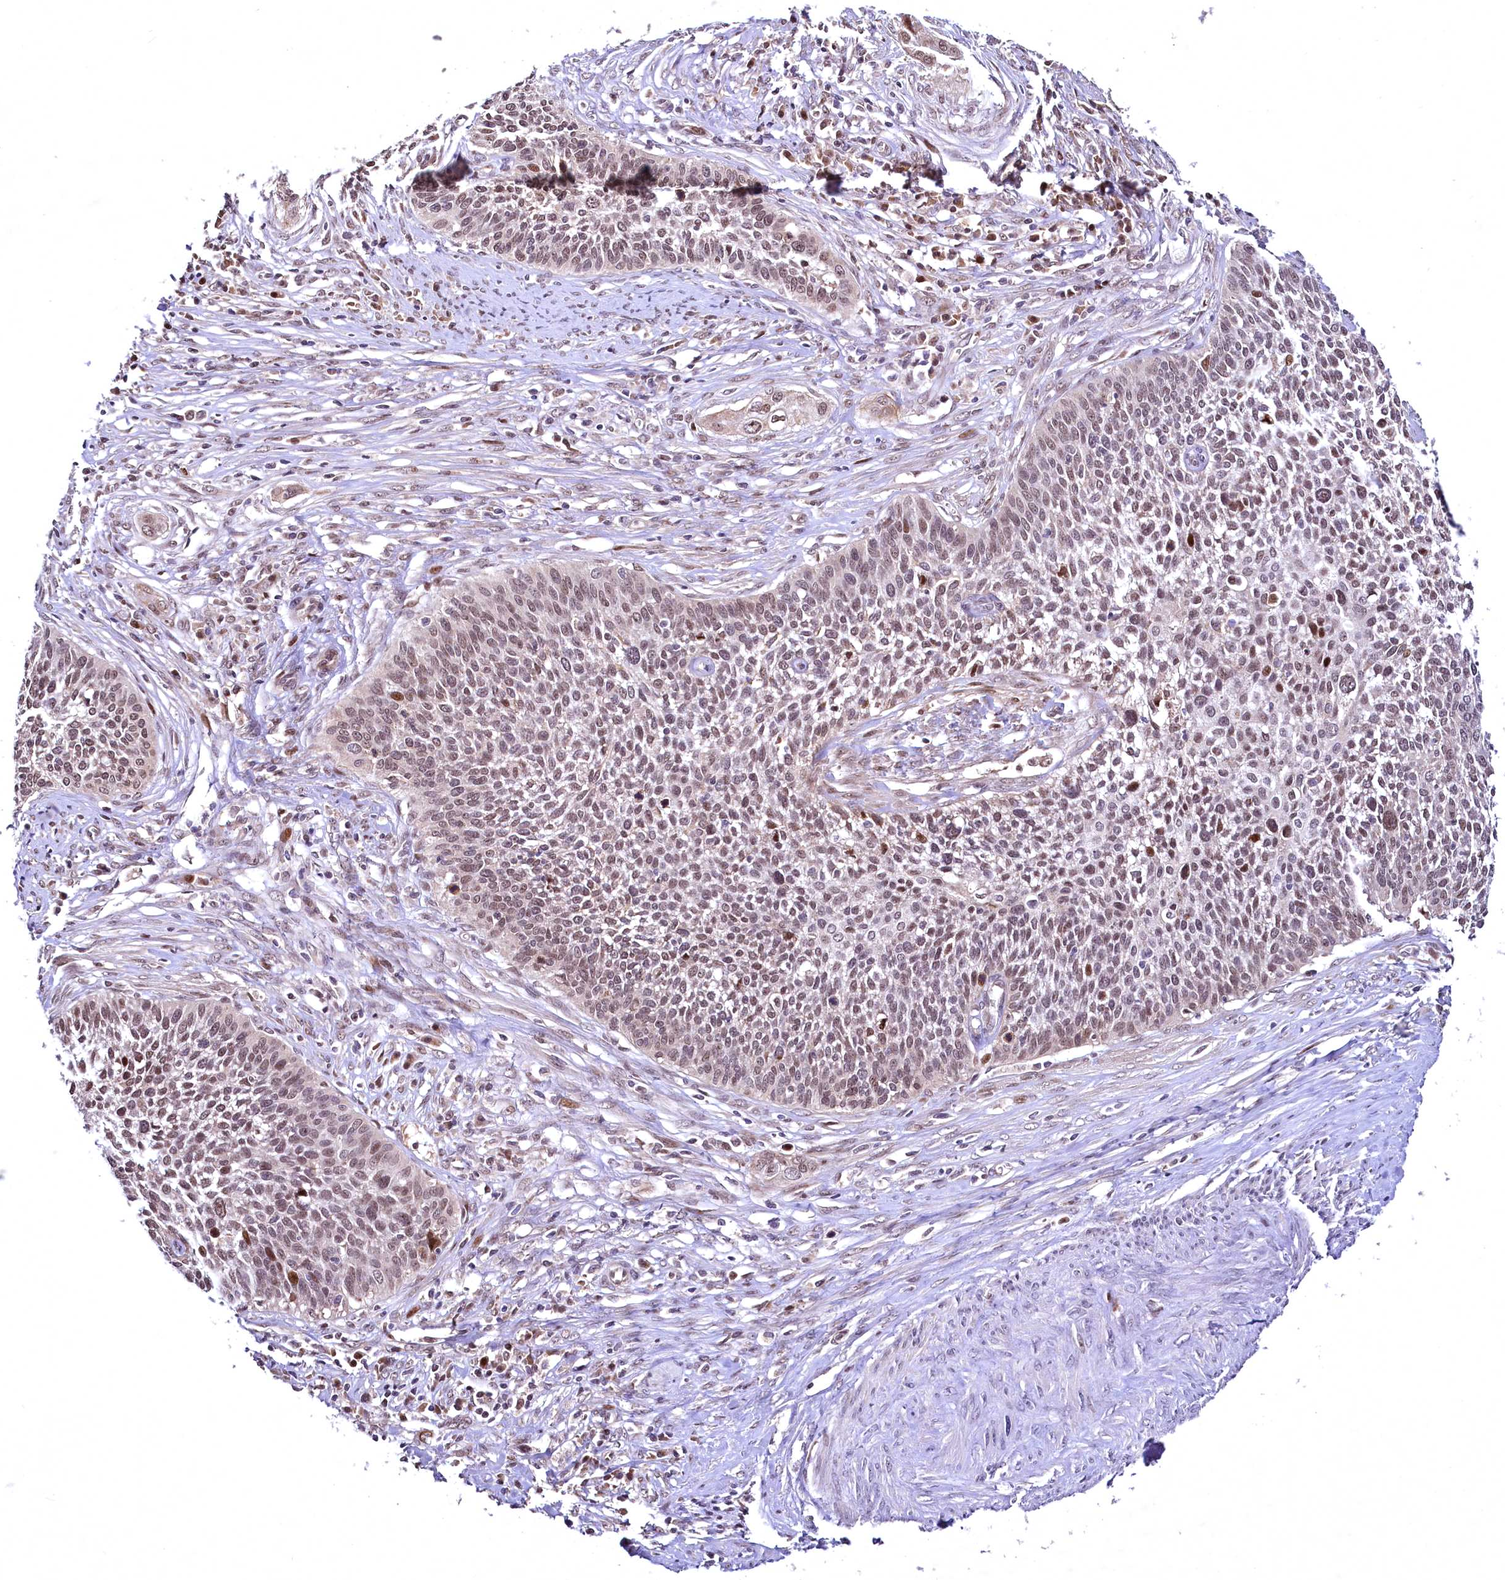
{"staining": {"intensity": "moderate", "quantity": "<25%", "location": "nuclear"}, "tissue": "cervical cancer", "cell_type": "Tumor cells", "image_type": "cancer", "snomed": [{"axis": "morphology", "description": "Squamous cell carcinoma, NOS"}, {"axis": "topography", "description": "Cervix"}], "caption": "Cervical squamous cell carcinoma was stained to show a protein in brown. There is low levels of moderate nuclear positivity in about <25% of tumor cells.", "gene": "N4BP2L1", "patient": {"sex": "female", "age": 34}}